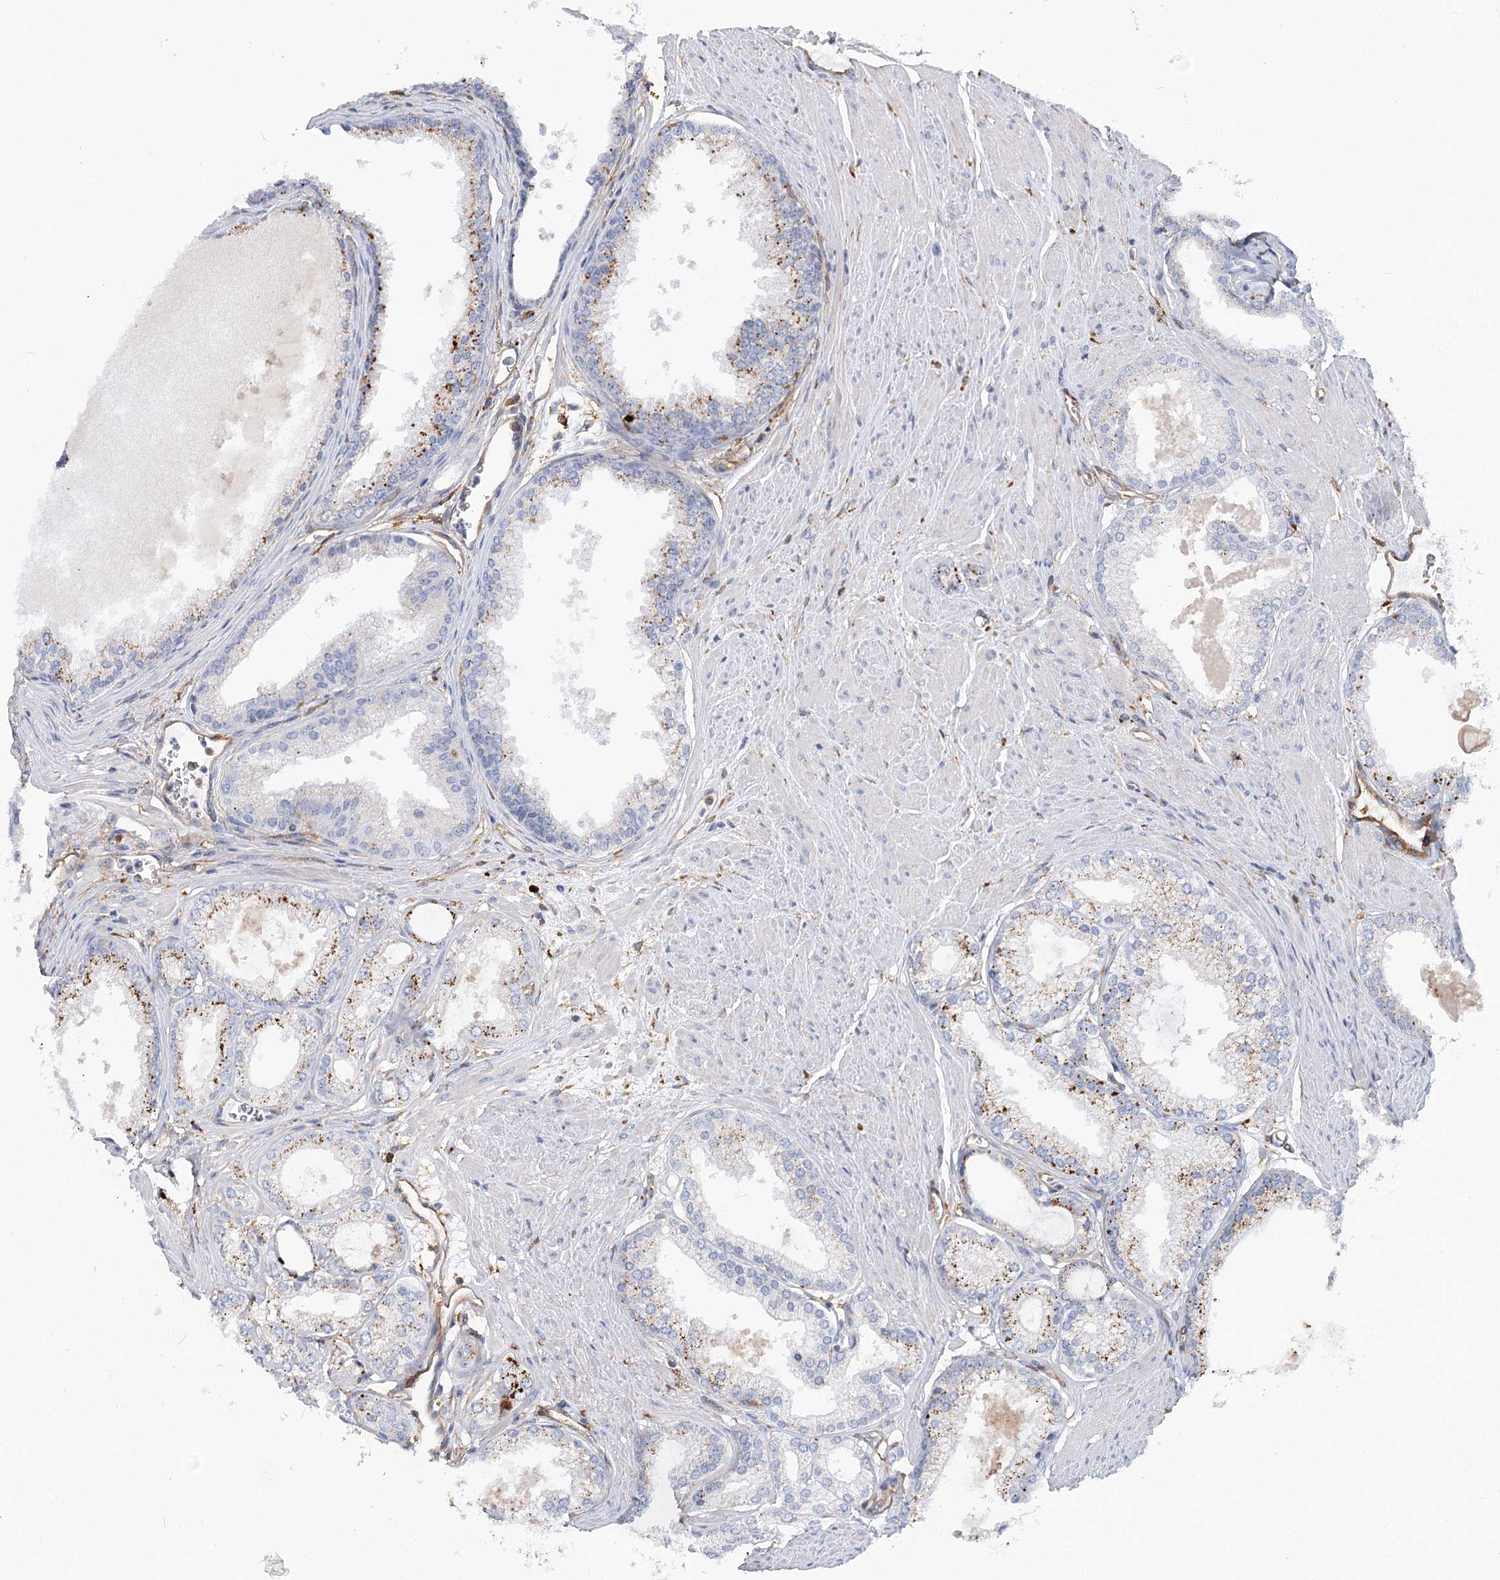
{"staining": {"intensity": "strong", "quantity": "25%-75%", "location": "cytoplasmic/membranous"}, "tissue": "prostate cancer", "cell_type": "Tumor cells", "image_type": "cancer", "snomed": [{"axis": "morphology", "description": "Adenocarcinoma, High grade"}, {"axis": "topography", "description": "Prostate"}], "caption": "This photomicrograph shows immunohistochemistry staining of human prostate adenocarcinoma (high-grade), with high strong cytoplasmic/membranous staining in about 25%-75% of tumor cells.", "gene": "GUSB", "patient": {"sex": "male", "age": 61}}